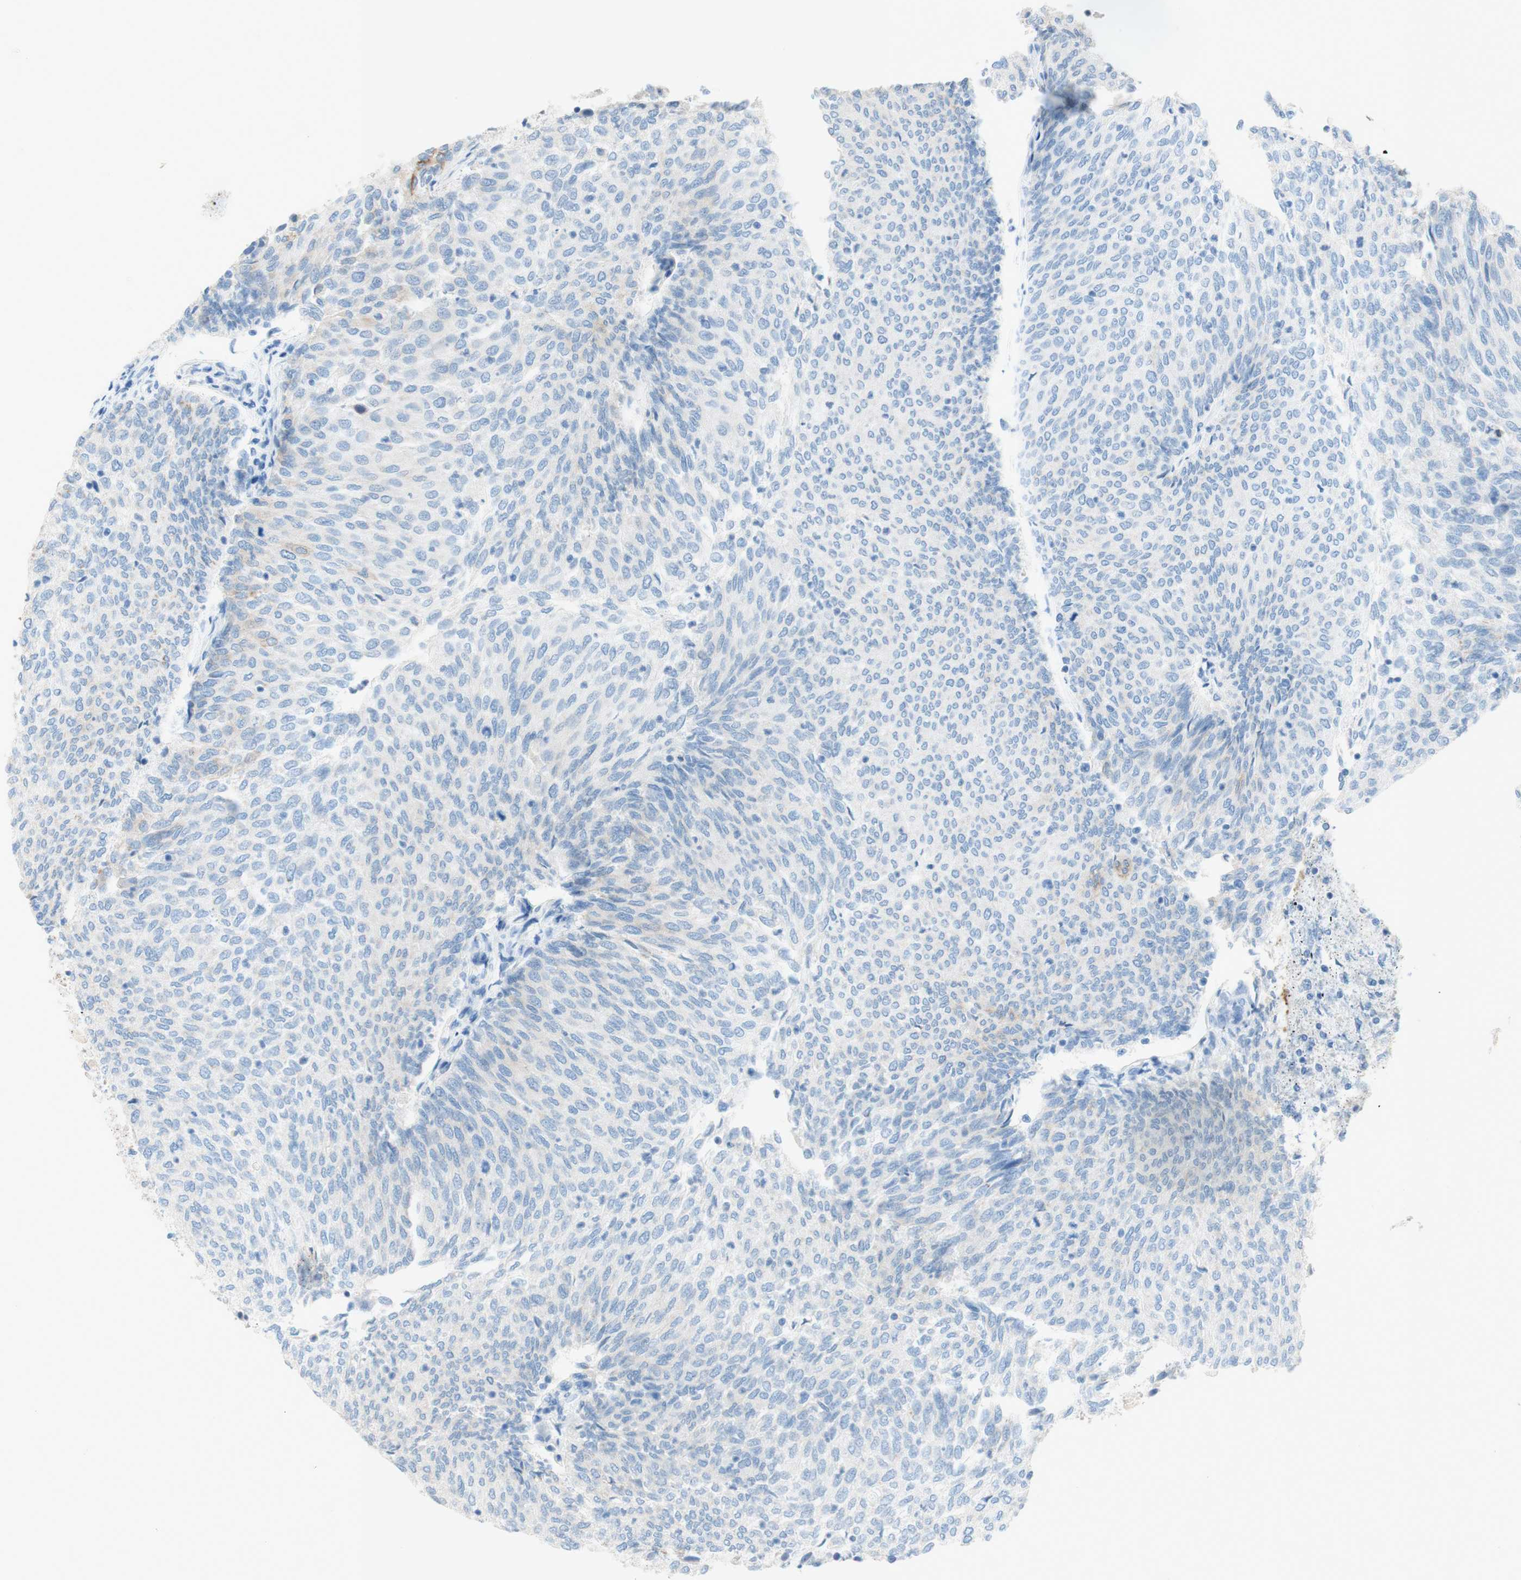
{"staining": {"intensity": "weak", "quantity": "<25%", "location": "cytoplasmic/membranous"}, "tissue": "urothelial cancer", "cell_type": "Tumor cells", "image_type": "cancer", "snomed": [{"axis": "morphology", "description": "Urothelial carcinoma, Low grade"}, {"axis": "topography", "description": "Urinary bladder"}], "caption": "There is no significant positivity in tumor cells of urothelial carcinoma (low-grade).", "gene": "POLR2J3", "patient": {"sex": "female", "age": 79}}